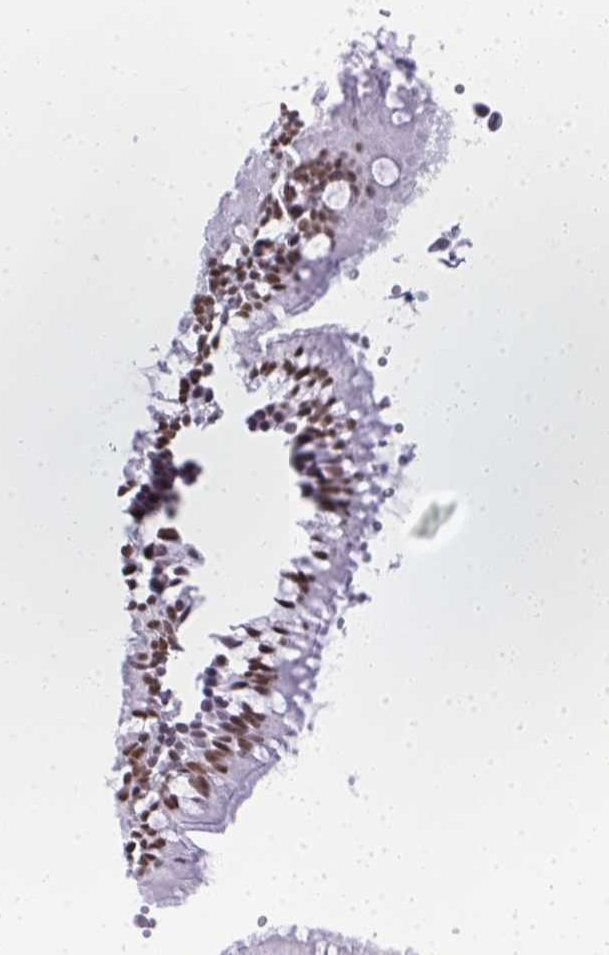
{"staining": {"intensity": "moderate", "quantity": "25%-75%", "location": "nuclear"}, "tissue": "bronchus", "cell_type": "Respiratory epithelial cells", "image_type": "normal", "snomed": [{"axis": "morphology", "description": "Normal tissue, NOS"}, {"axis": "topography", "description": "Cartilage tissue"}, {"axis": "topography", "description": "Bronchus"}, {"axis": "topography", "description": "Peripheral nerve tissue"}], "caption": "Immunohistochemical staining of unremarkable human bronchus demonstrates moderate nuclear protein positivity in approximately 25%-75% of respiratory epithelial cells.", "gene": "PLA2G1B", "patient": {"sex": "female", "age": 59}}